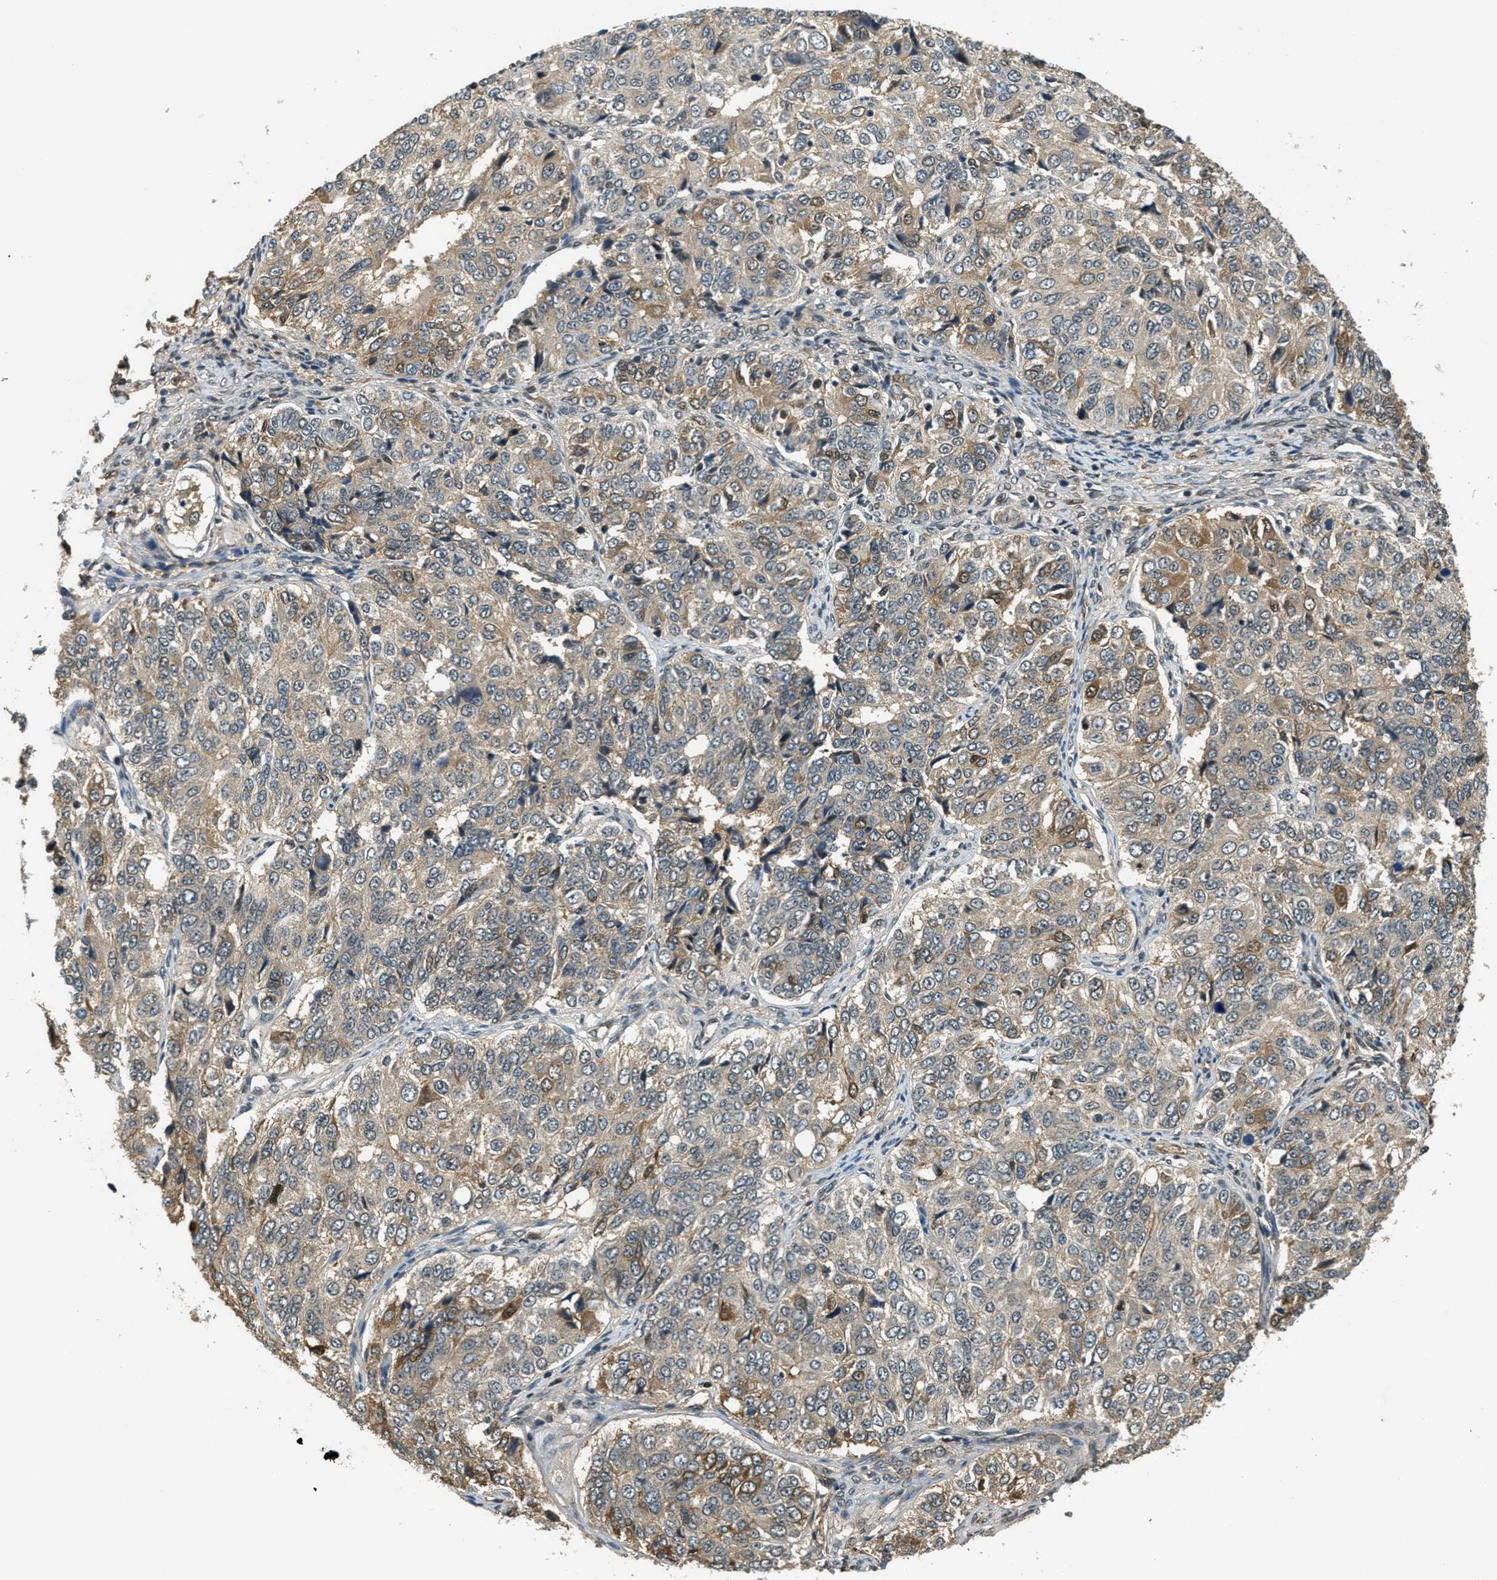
{"staining": {"intensity": "moderate", "quantity": "25%-75%", "location": "cytoplasmic/membranous"}, "tissue": "ovarian cancer", "cell_type": "Tumor cells", "image_type": "cancer", "snomed": [{"axis": "morphology", "description": "Carcinoma, endometroid"}, {"axis": "topography", "description": "Ovary"}], "caption": "An image showing moderate cytoplasmic/membranous positivity in approximately 25%-75% of tumor cells in endometroid carcinoma (ovarian), as visualized by brown immunohistochemical staining.", "gene": "ZNF148", "patient": {"sex": "female", "age": 51}}